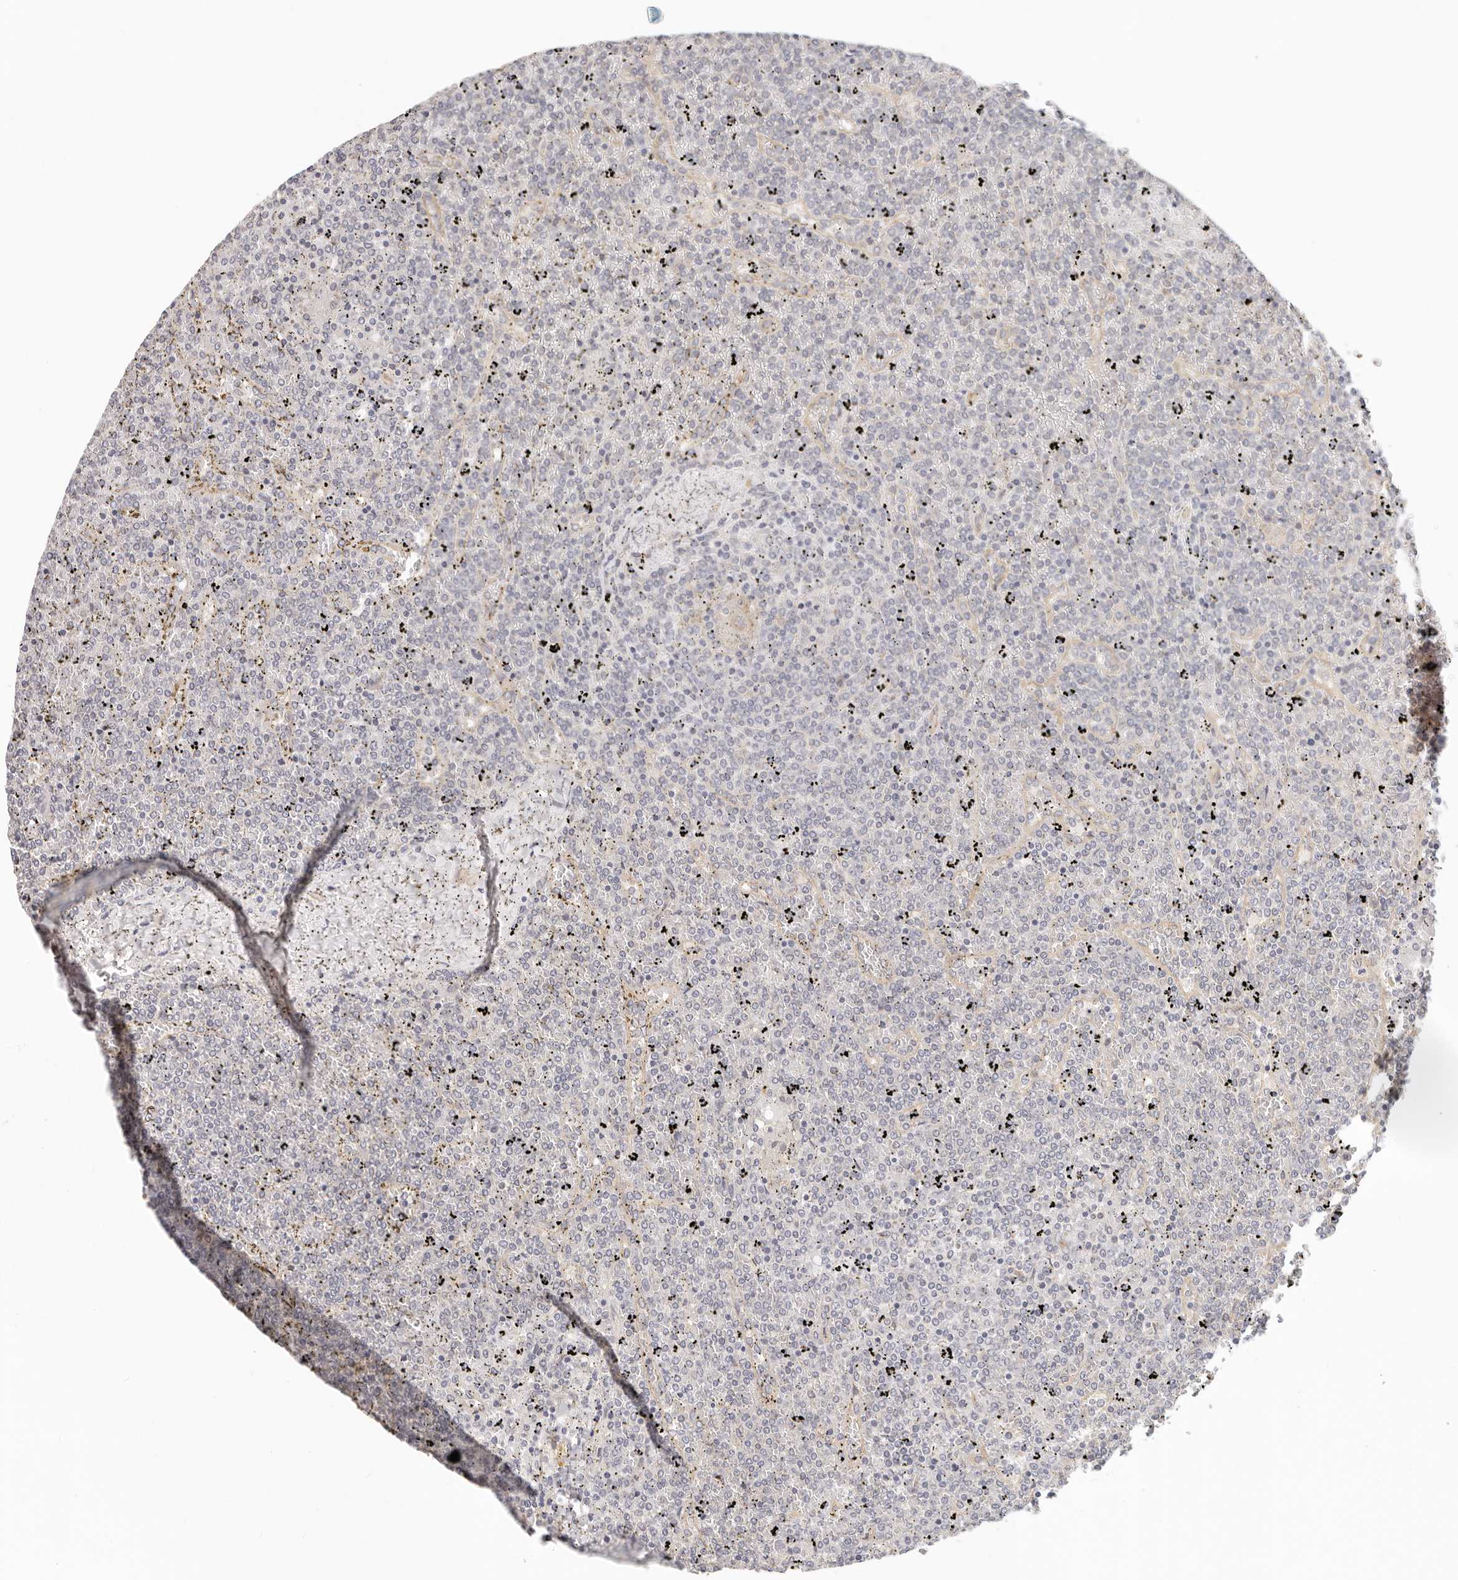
{"staining": {"intensity": "negative", "quantity": "none", "location": "none"}, "tissue": "lymphoma", "cell_type": "Tumor cells", "image_type": "cancer", "snomed": [{"axis": "morphology", "description": "Malignant lymphoma, non-Hodgkin's type, Low grade"}, {"axis": "topography", "description": "Spleen"}], "caption": "A histopathology image of human lymphoma is negative for staining in tumor cells.", "gene": "AFDN", "patient": {"sex": "female", "age": 19}}